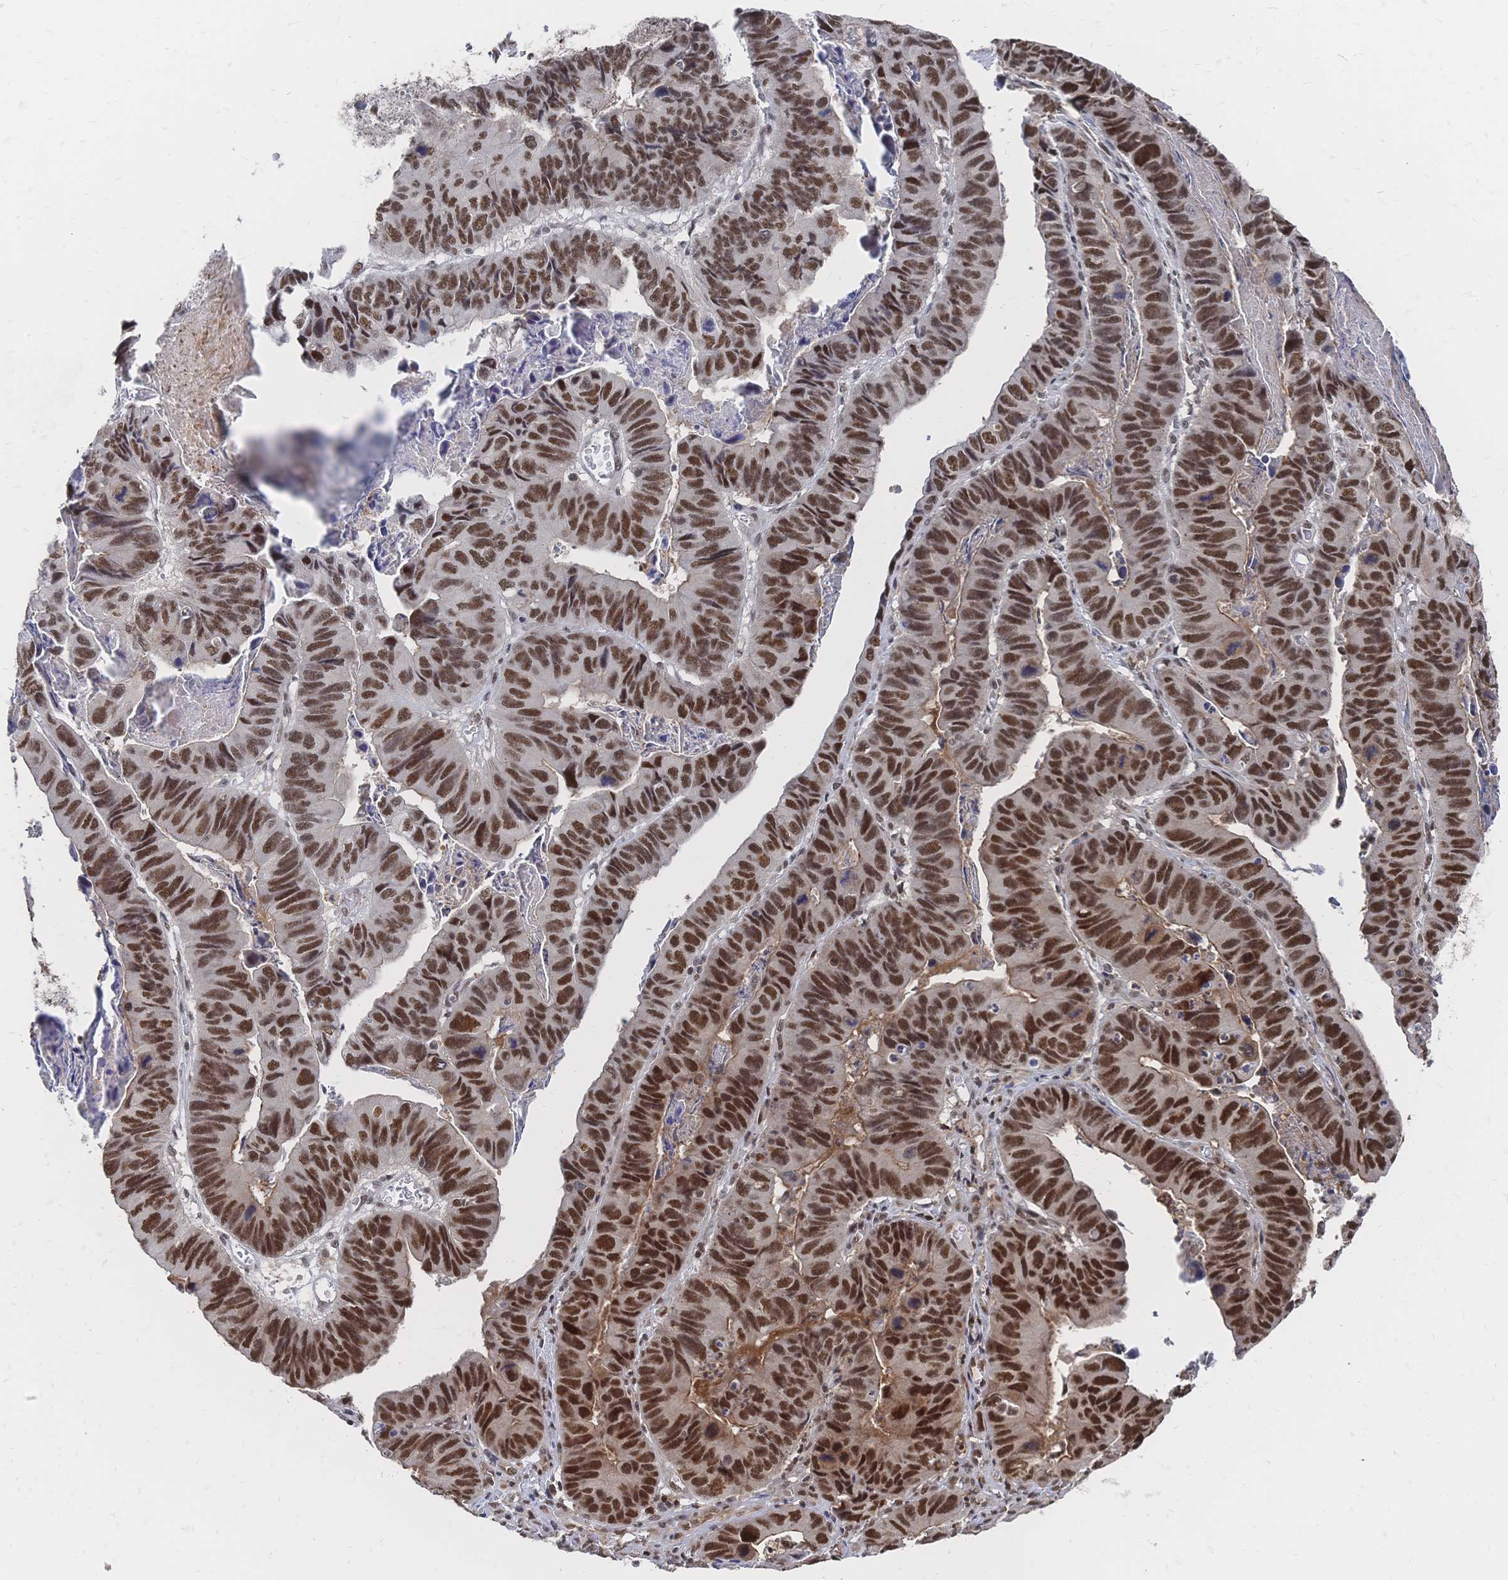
{"staining": {"intensity": "strong", "quantity": ">75%", "location": "nuclear"}, "tissue": "stomach cancer", "cell_type": "Tumor cells", "image_type": "cancer", "snomed": [{"axis": "morphology", "description": "Adenocarcinoma, NOS"}, {"axis": "topography", "description": "Stomach, lower"}], "caption": "IHC histopathology image of human stomach cancer (adenocarcinoma) stained for a protein (brown), which exhibits high levels of strong nuclear staining in about >75% of tumor cells.", "gene": "NELFA", "patient": {"sex": "male", "age": 77}}